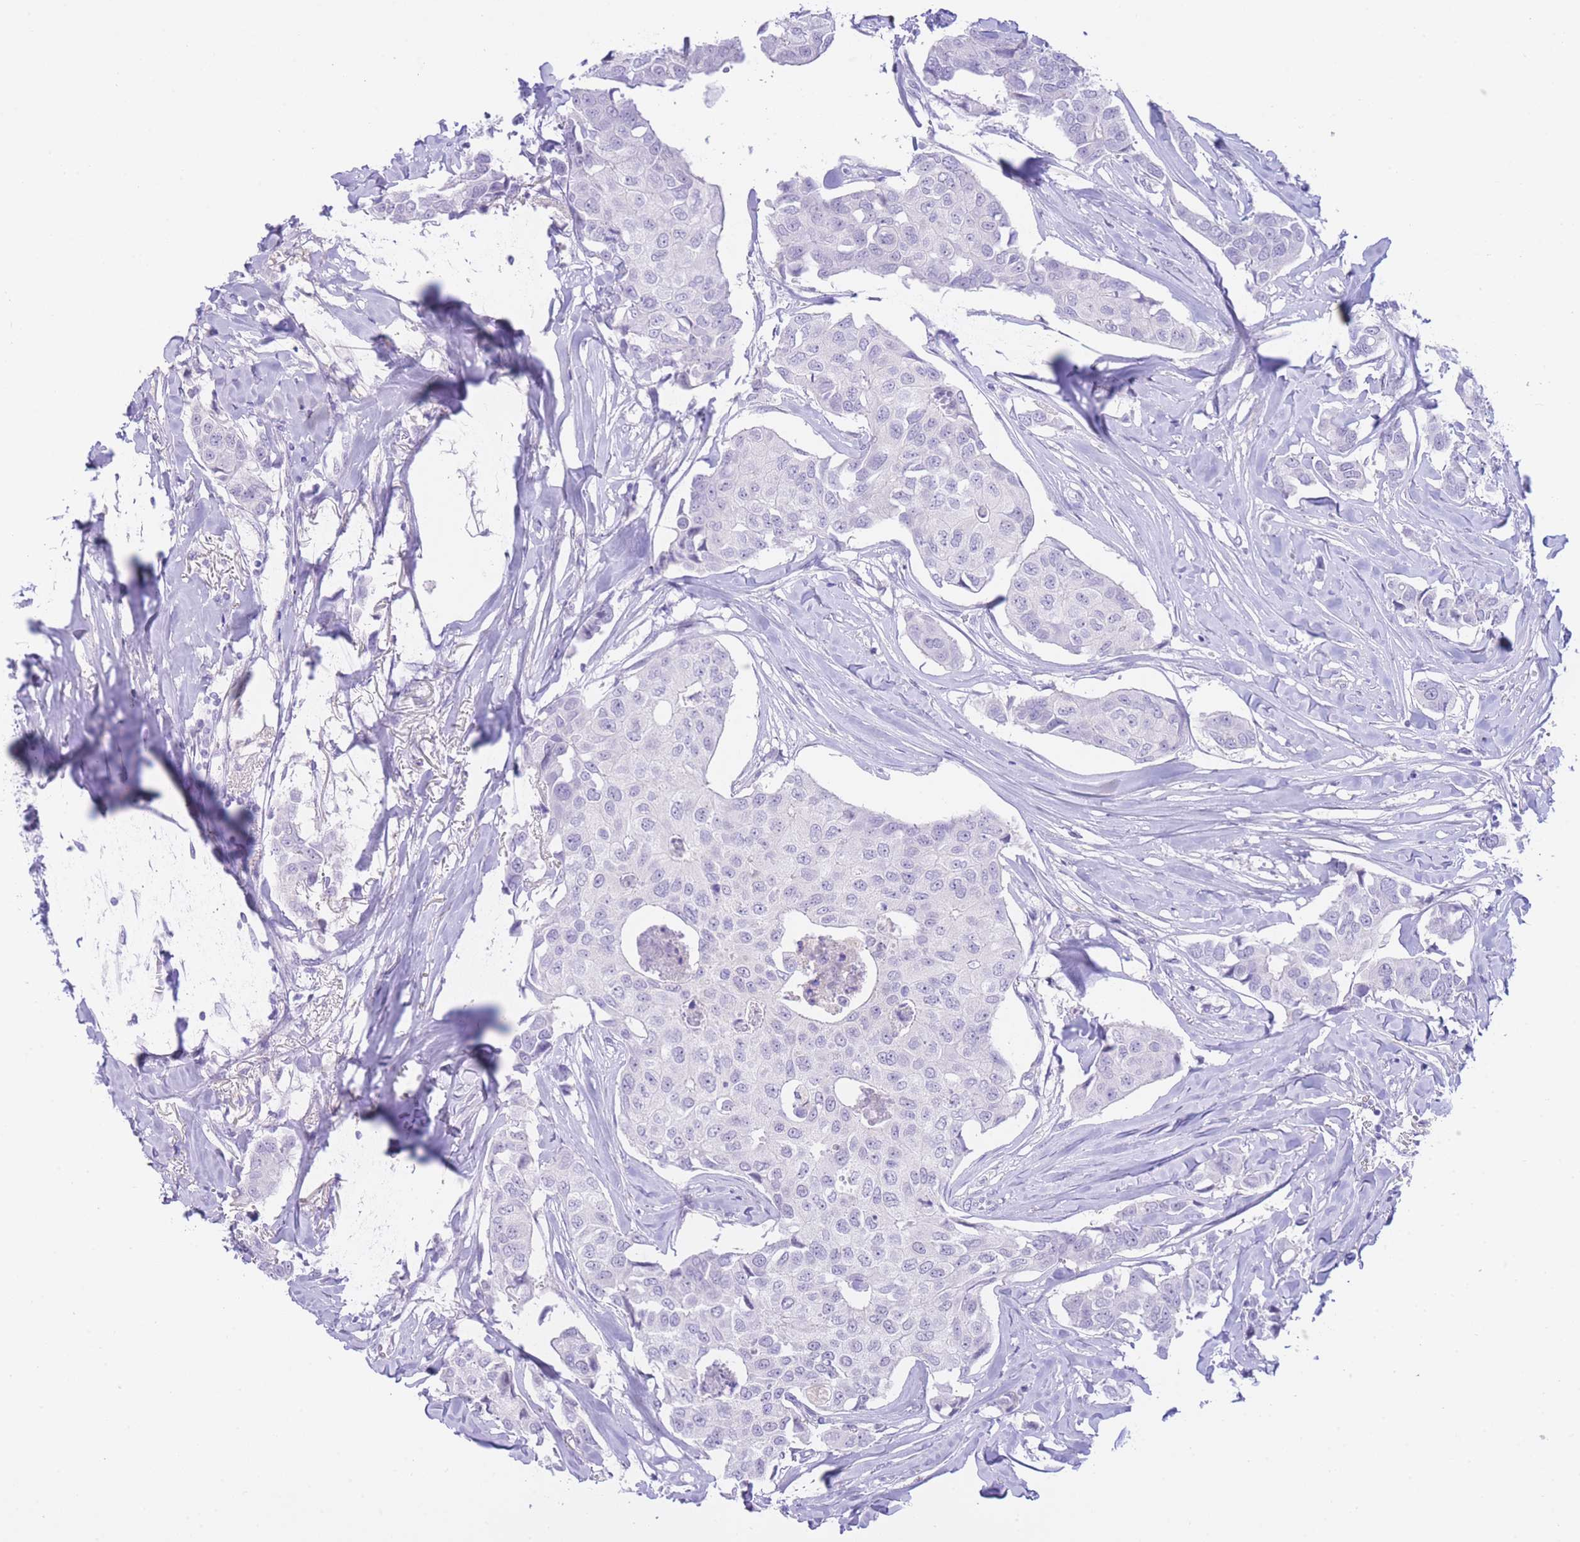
{"staining": {"intensity": "negative", "quantity": "none", "location": "none"}, "tissue": "breast cancer", "cell_type": "Tumor cells", "image_type": "cancer", "snomed": [{"axis": "morphology", "description": "Duct carcinoma"}, {"axis": "topography", "description": "Breast"}], "caption": "The micrograph shows no significant positivity in tumor cells of breast intraductal carcinoma.", "gene": "ZNF212", "patient": {"sex": "female", "age": 80}}